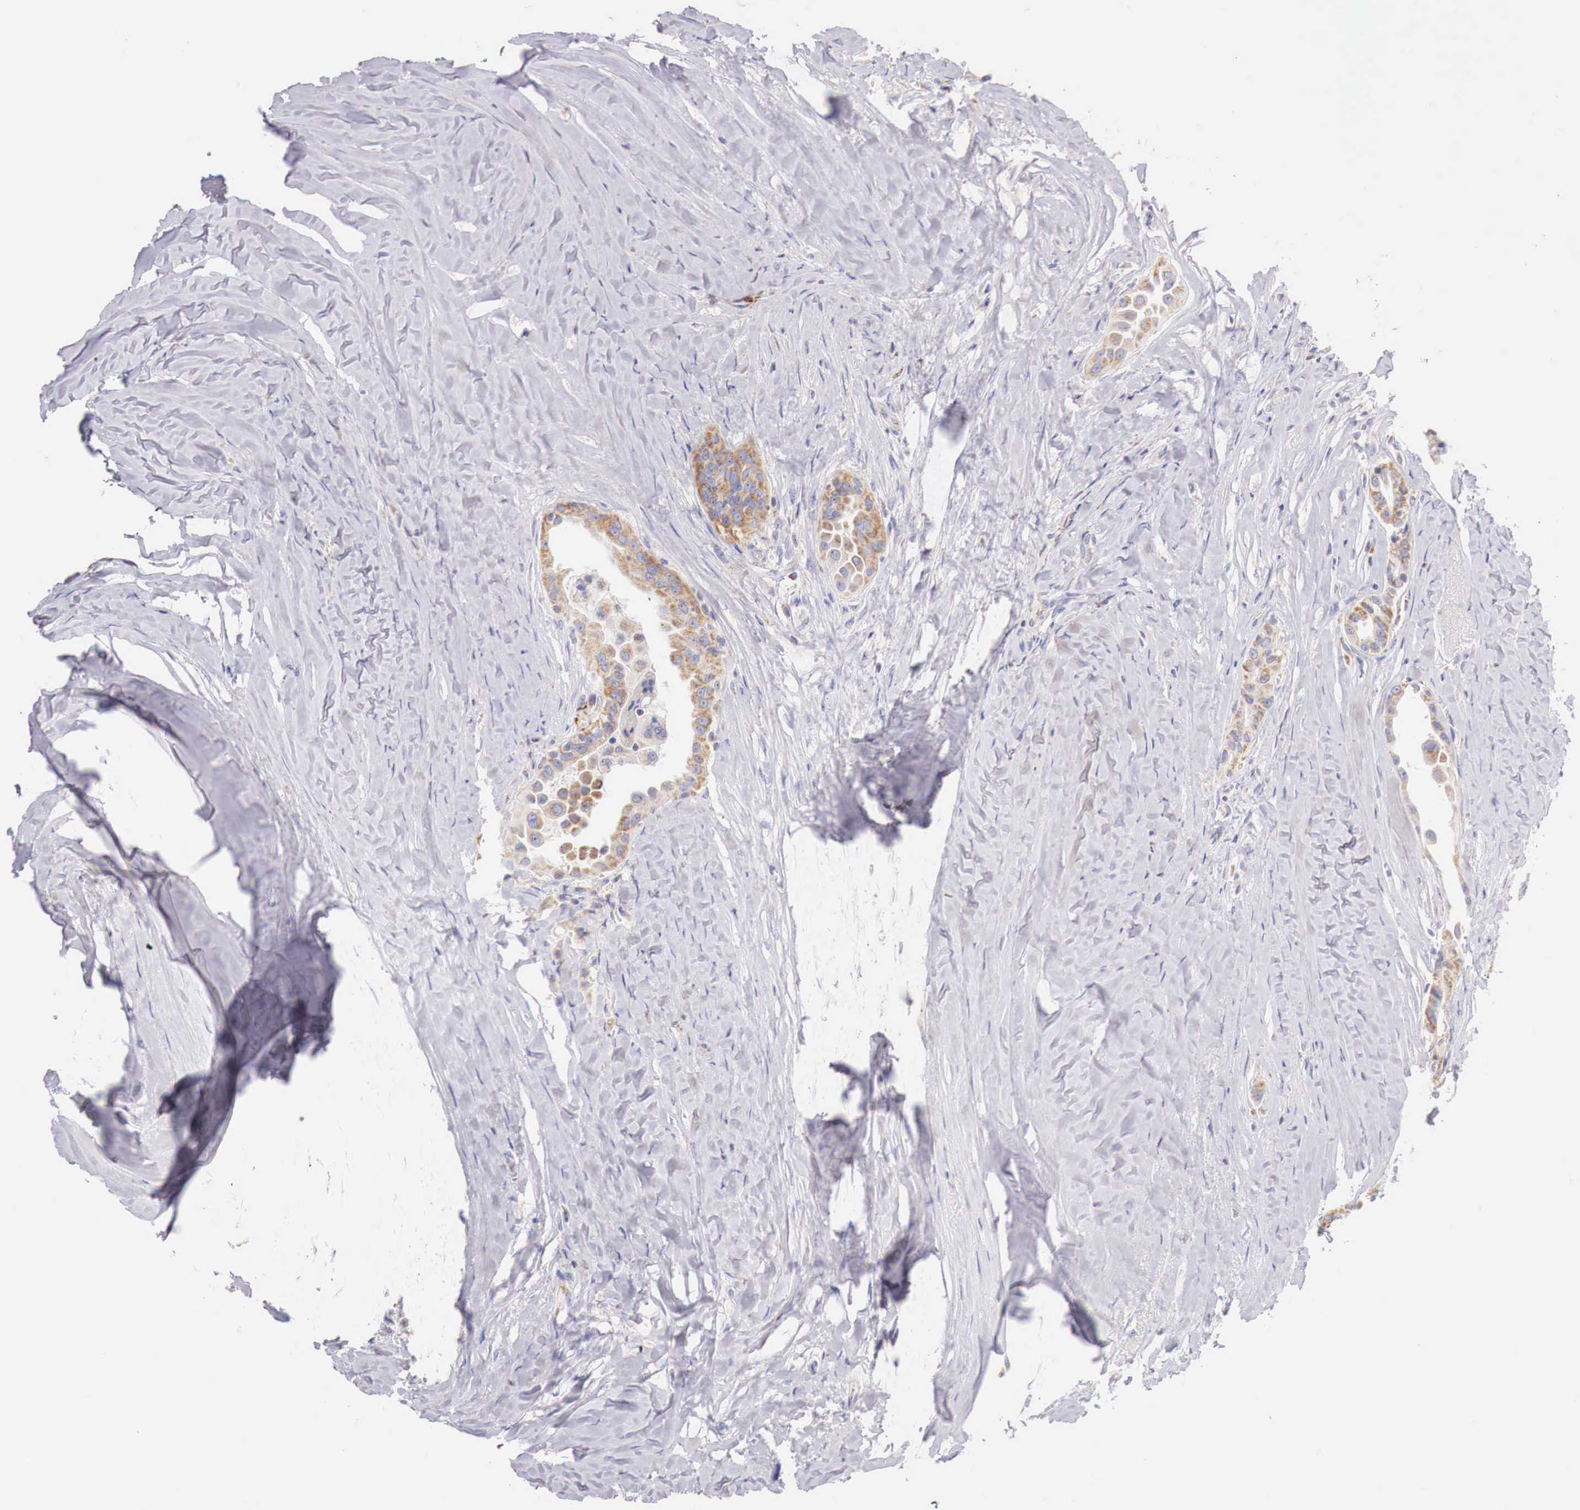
{"staining": {"intensity": "weak", "quantity": ">75%", "location": "cytoplasmic/membranous"}, "tissue": "thyroid cancer", "cell_type": "Tumor cells", "image_type": "cancer", "snomed": [{"axis": "morphology", "description": "Papillary adenocarcinoma, NOS"}, {"axis": "topography", "description": "Thyroid gland"}], "caption": "Brown immunohistochemical staining in human thyroid cancer shows weak cytoplasmic/membranous positivity in approximately >75% of tumor cells. The staining is performed using DAB brown chromogen to label protein expression. The nuclei are counter-stained blue using hematoxylin.", "gene": "IDH3G", "patient": {"sex": "male", "age": 87}}